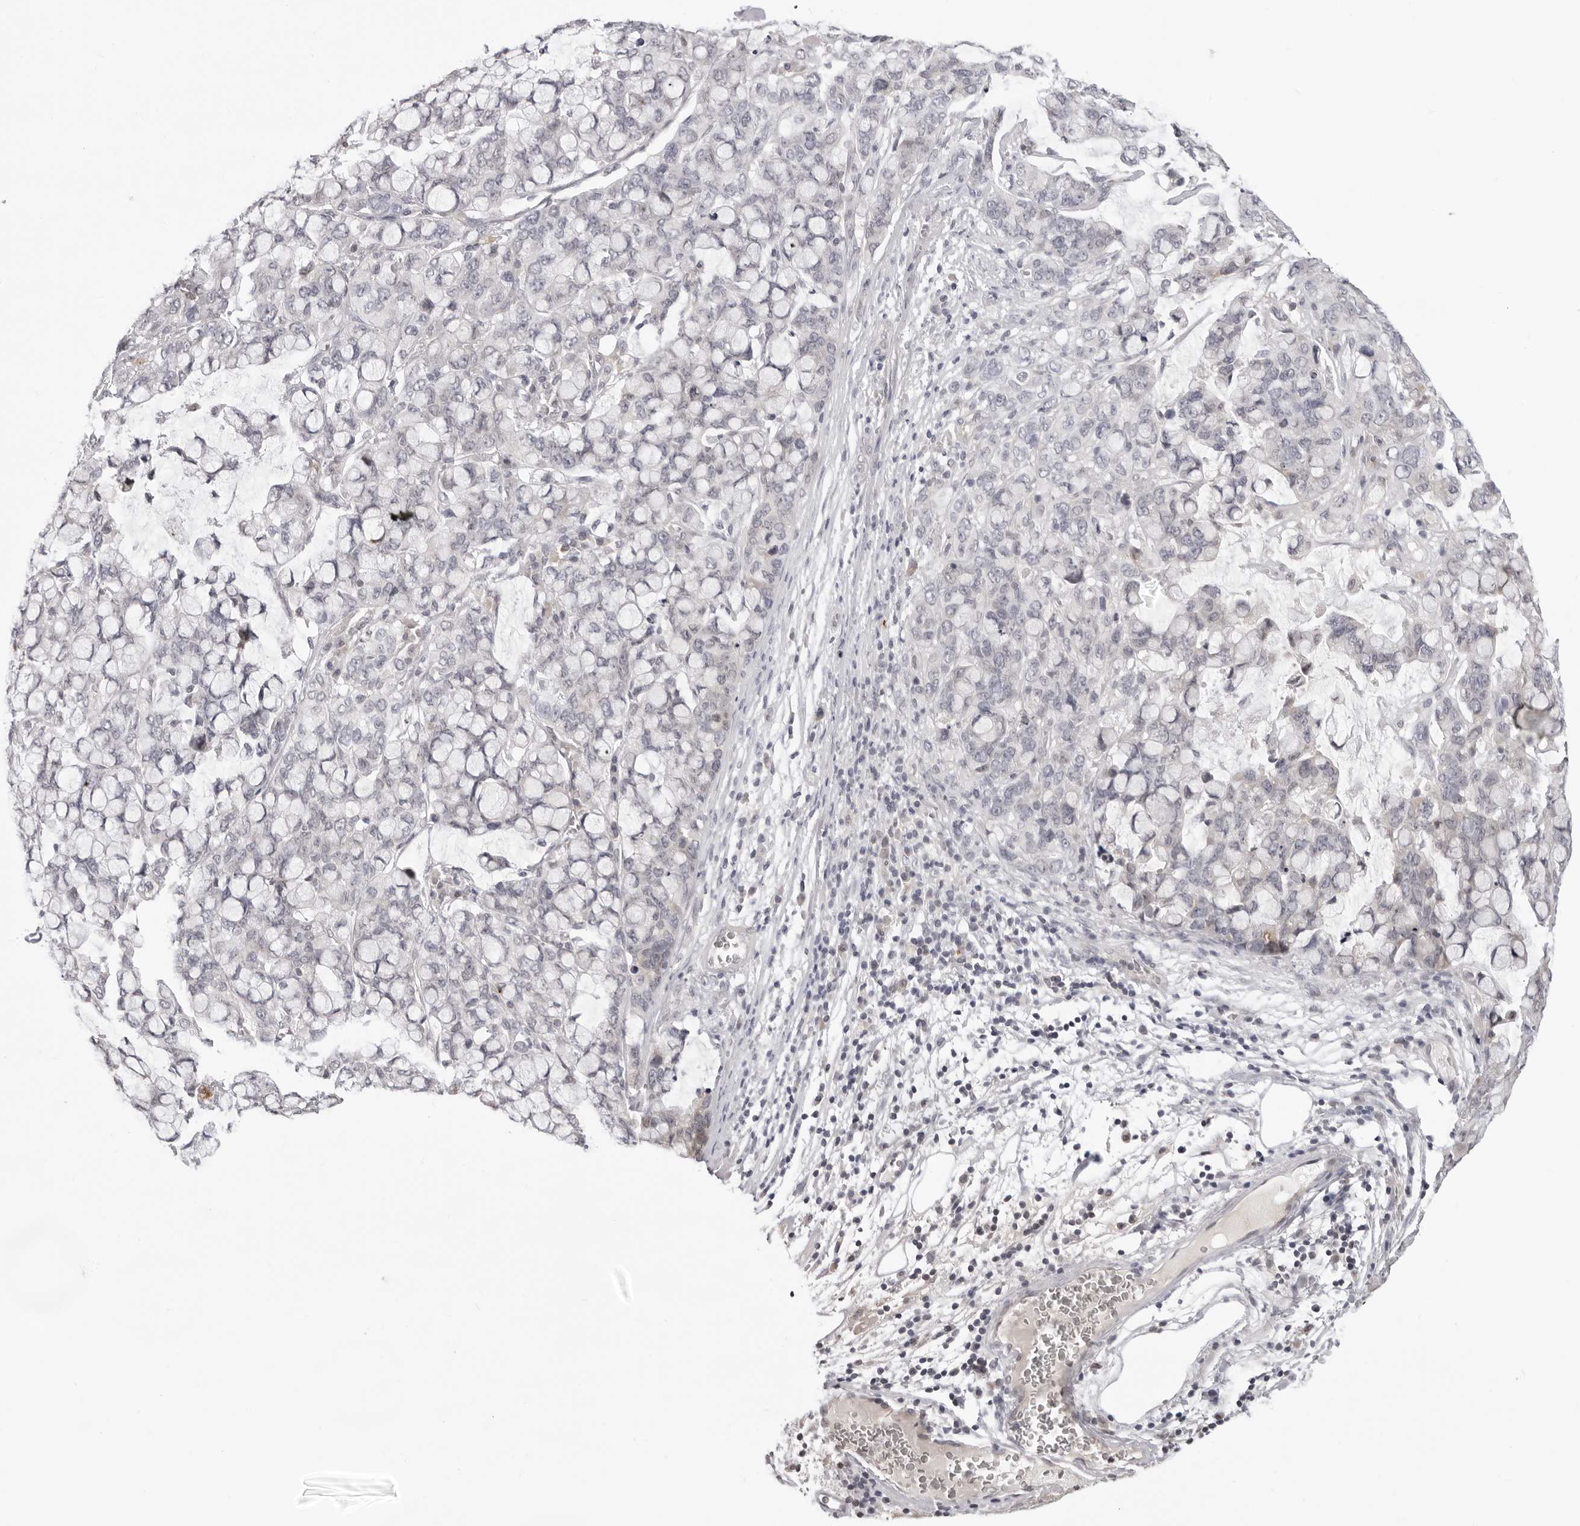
{"staining": {"intensity": "negative", "quantity": "none", "location": "none"}, "tissue": "stomach cancer", "cell_type": "Tumor cells", "image_type": "cancer", "snomed": [{"axis": "morphology", "description": "Adenocarcinoma, NOS"}, {"axis": "topography", "description": "Stomach, lower"}], "caption": "This photomicrograph is of stomach adenocarcinoma stained with IHC to label a protein in brown with the nuclei are counter-stained blue. There is no positivity in tumor cells.", "gene": "ACP6", "patient": {"sex": "male", "age": 84}}